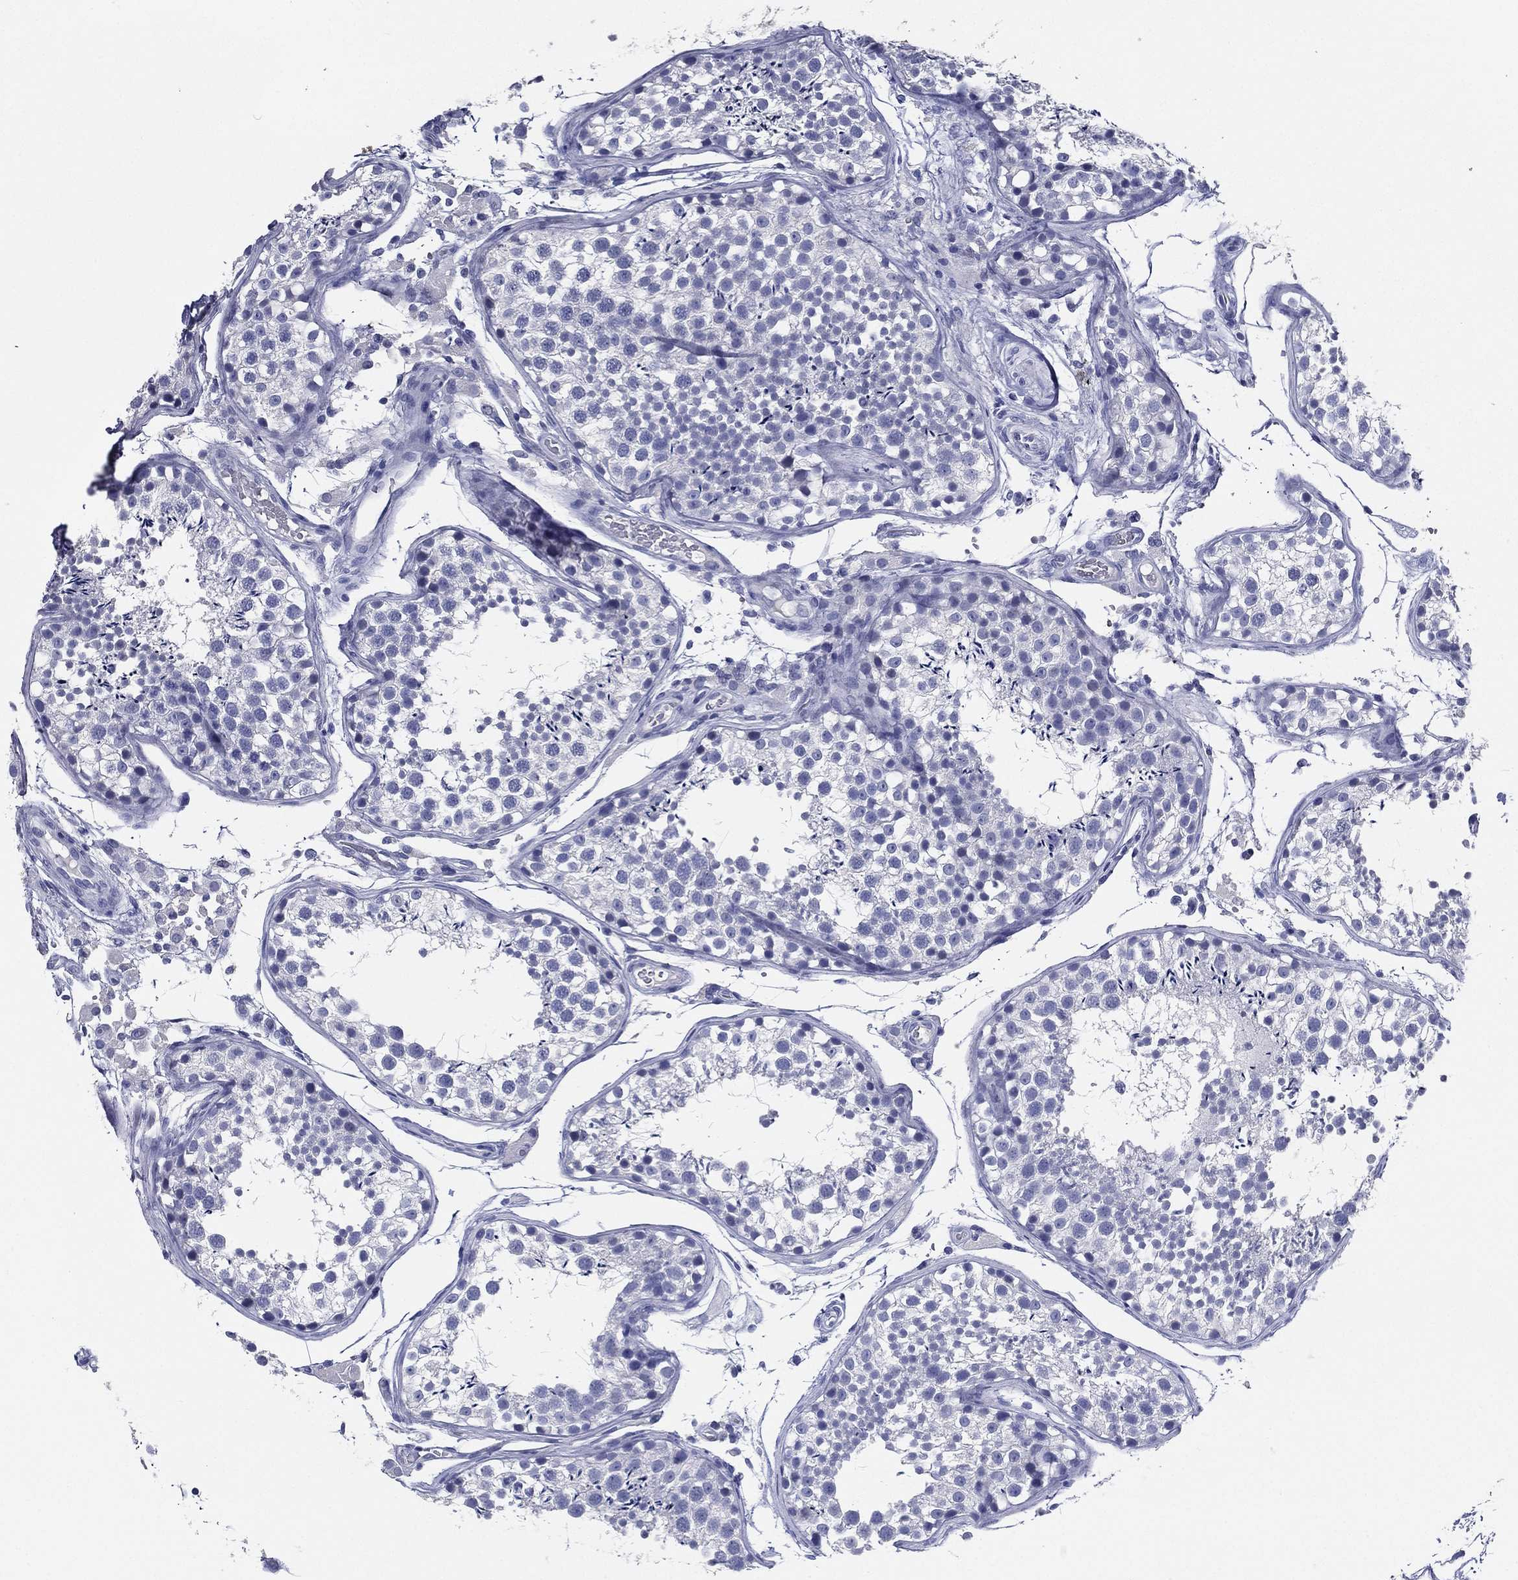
{"staining": {"intensity": "negative", "quantity": "none", "location": "none"}, "tissue": "testis", "cell_type": "Cells in seminiferous ducts", "image_type": "normal", "snomed": [{"axis": "morphology", "description": "Normal tissue, NOS"}, {"axis": "topography", "description": "Testis"}], "caption": "Human testis stained for a protein using immunohistochemistry (IHC) shows no positivity in cells in seminiferous ducts.", "gene": "TFAP2A", "patient": {"sex": "male", "age": 29}}